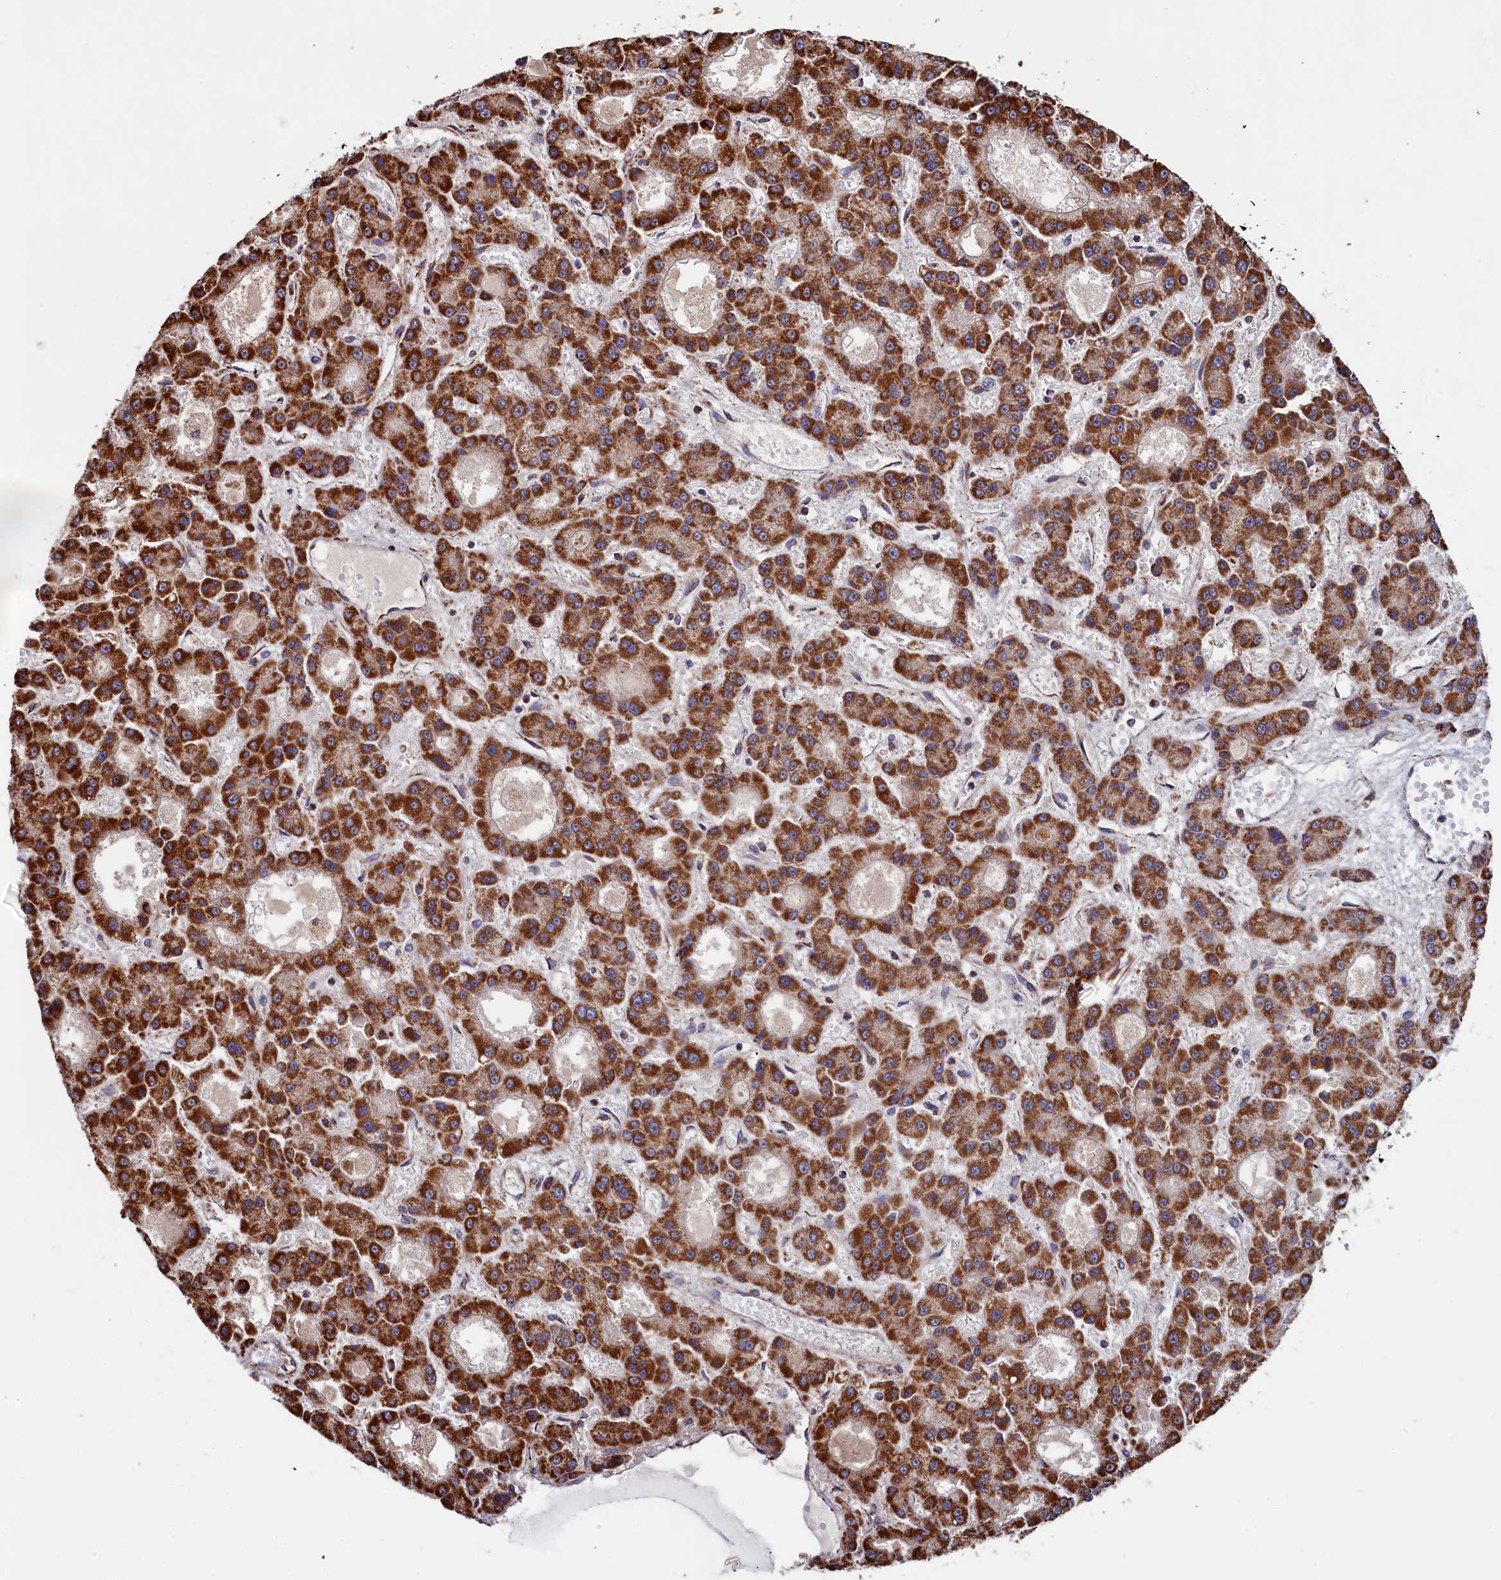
{"staining": {"intensity": "strong", "quantity": ">75%", "location": "cytoplasmic/membranous"}, "tissue": "liver cancer", "cell_type": "Tumor cells", "image_type": "cancer", "snomed": [{"axis": "morphology", "description": "Carcinoma, Hepatocellular, NOS"}, {"axis": "topography", "description": "Liver"}], "caption": "The immunohistochemical stain shows strong cytoplasmic/membranous expression in tumor cells of liver cancer tissue.", "gene": "MACROD1", "patient": {"sex": "male", "age": 70}}